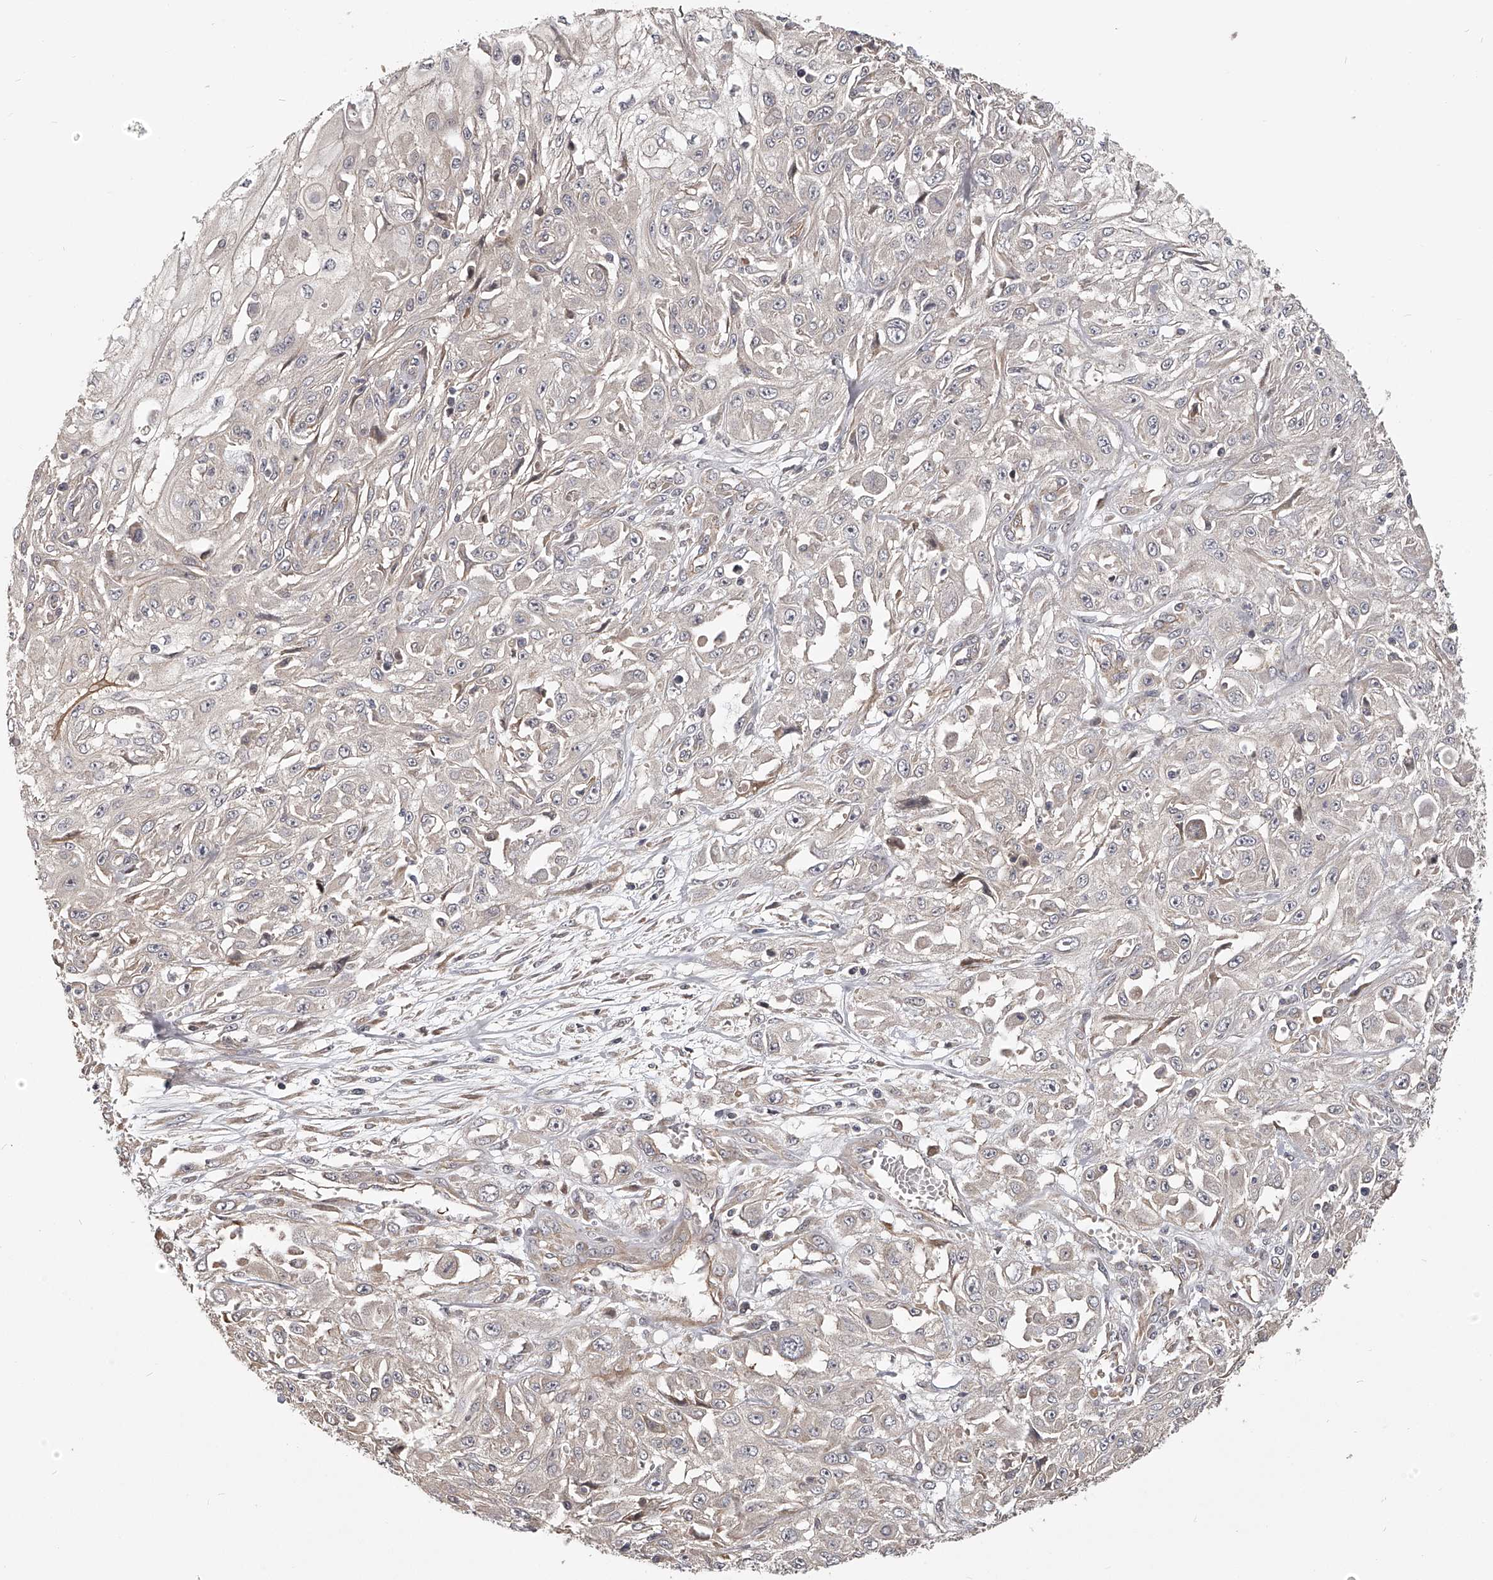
{"staining": {"intensity": "negative", "quantity": "none", "location": "none"}, "tissue": "skin cancer", "cell_type": "Tumor cells", "image_type": "cancer", "snomed": [{"axis": "morphology", "description": "Squamous cell carcinoma, NOS"}, {"axis": "morphology", "description": "Squamous cell carcinoma, metastatic, NOS"}, {"axis": "topography", "description": "Skin"}, {"axis": "topography", "description": "Lymph node"}], "caption": "Immunohistochemistry histopathology image of neoplastic tissue: human skin cancer (metastatic squamous cell carcinoma) stained with DAB (3,3'-diaminobenzidine) exhibits no significant protein positivity in tumor cells.", "gene": "ZNF582", "patient": {"sex": "male", "age": 75}}